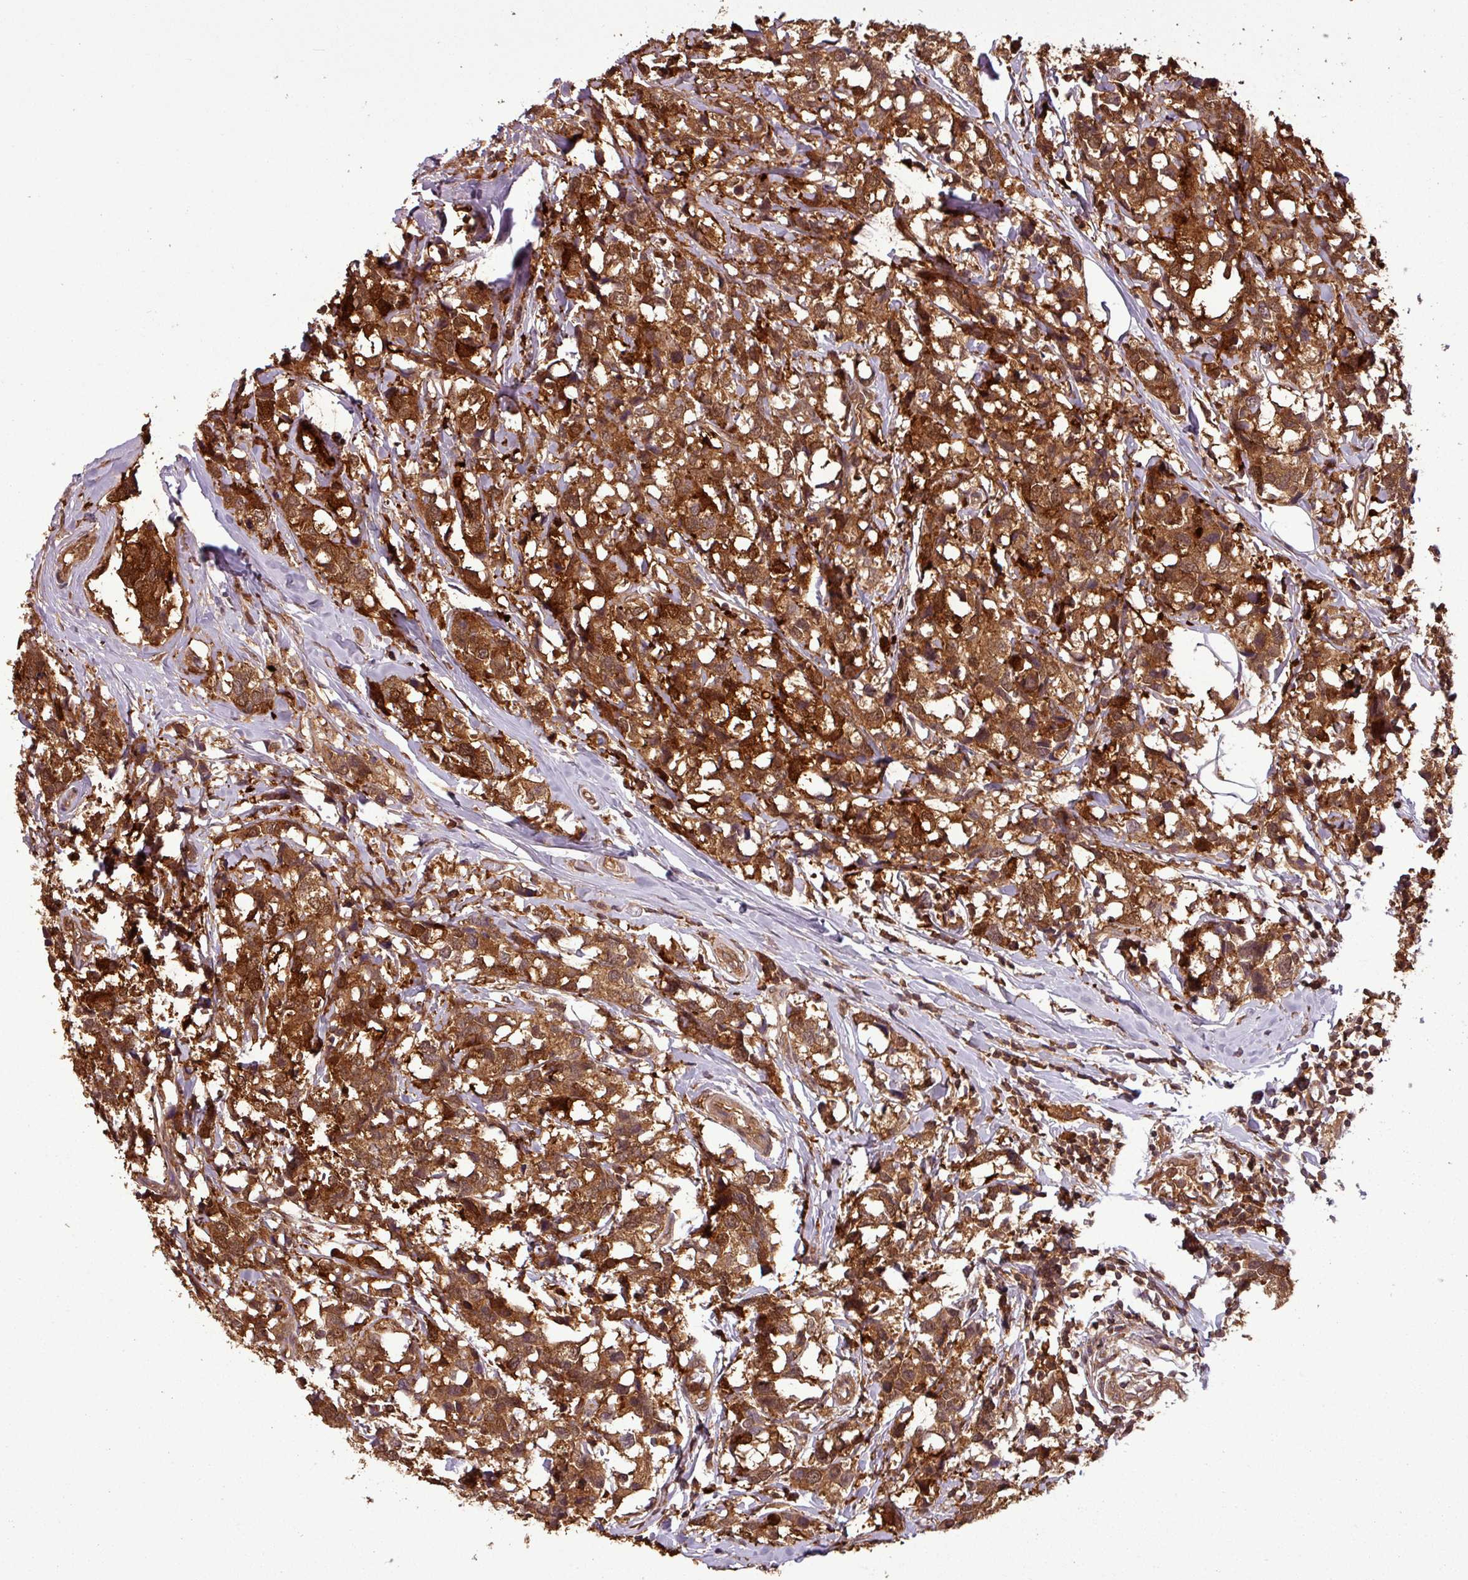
{"staining": {"intensity": "strong", "quantity": ">75%", "location": "cytoplasmic/membranous"}, "tissue": "breast cancer", "cell_type": "Tumor cells", "image_type": "cancer", "snomed": [{"axis": "morphology", "description": "Lobular carcinoma"}, {"axis": "topography", "description": "Breast"}], "caption": "Immunohistochemical staining of human breast cancer (lobular carcinoma) reveals strong cytoplasmic/membranous protein expression in about >75% of tumor cells. (DAB = brown stain, brightfield microscopy at high magnification).", "gene": "SH3BGRL", "patient": {"sex": "female", "age": 59}}